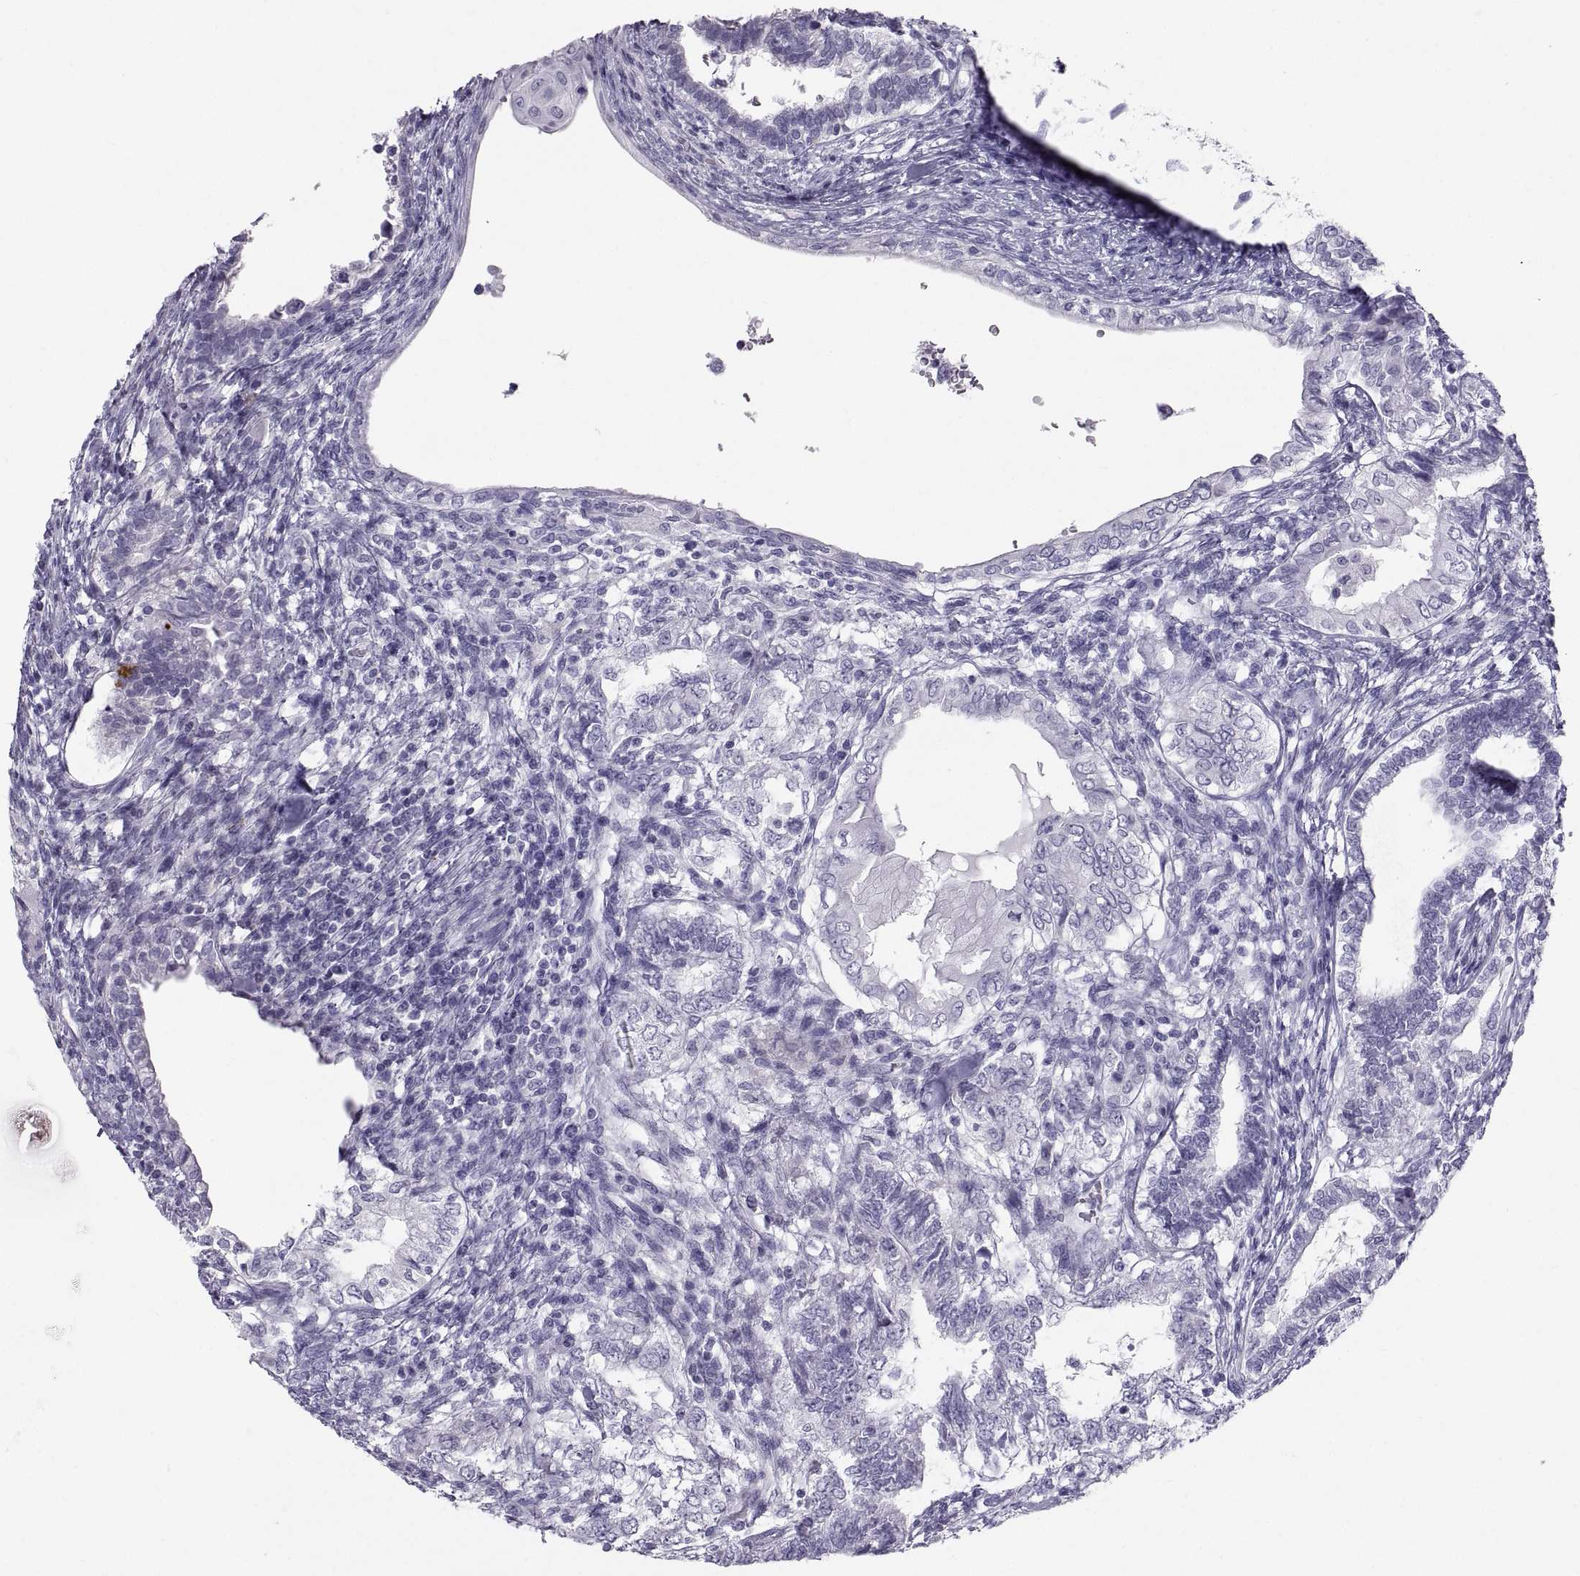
{"staining": {"intensity": "negative", "quantity": "none", "location": "none"}, "tissue": "testis cancer", "cell_type": "Tumor cells", "image_type": "cancer", "snomed": [{"axis": "morphology", "description": "Seminoma, NOS"}, {"axis": "morphology", "description": "Carcinoma, Embryonal, NOS"}, {"axis": "topography", "description": "Testis"}], "caption": "IHC of human testis cancer exhibits no staining in tumor cells.", "gene": "PCSK1N", "patient": {"sex": "male", "age": 41}}